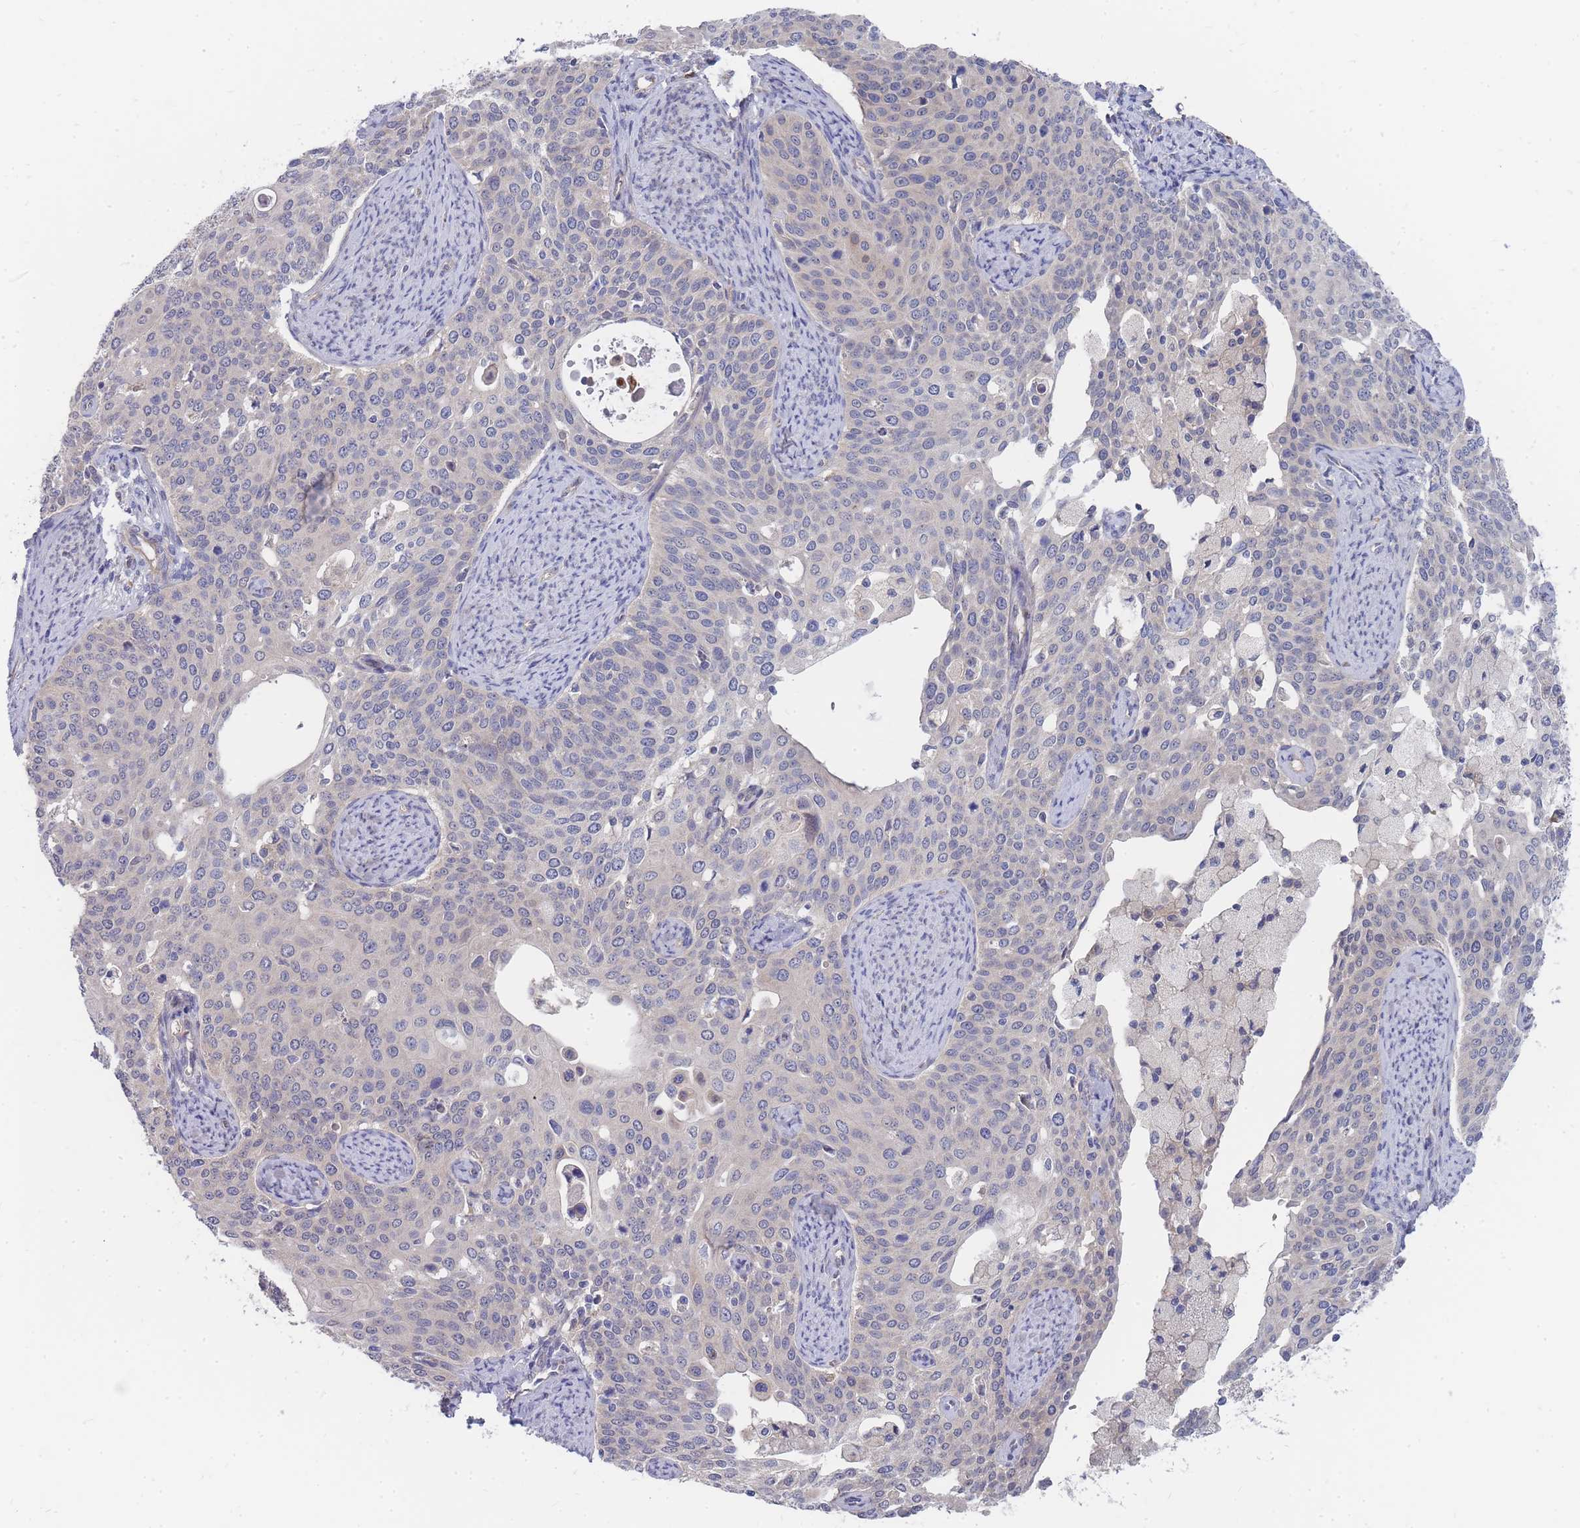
{"staining": {"intensity": "negative", "quantity": "none", "location": "none"}, "tissue": "cervical cancer", "cell_type": "Tumor cells", "image_type": "cancer", "snomed": [{"axis": "morphology", "description": "Squamous cell carcinoma, NOS"}, {"axis": "topography", "description": "Cervix"}], "caption": "Cervical cancer (squamous cell carcinoma) was stained to show a protein in brown. There is no significant expression in tumor cells. (DAB IHC, high magnification).", "gene": "NUB1", "patient": {"sex": "female", "age": 44}}